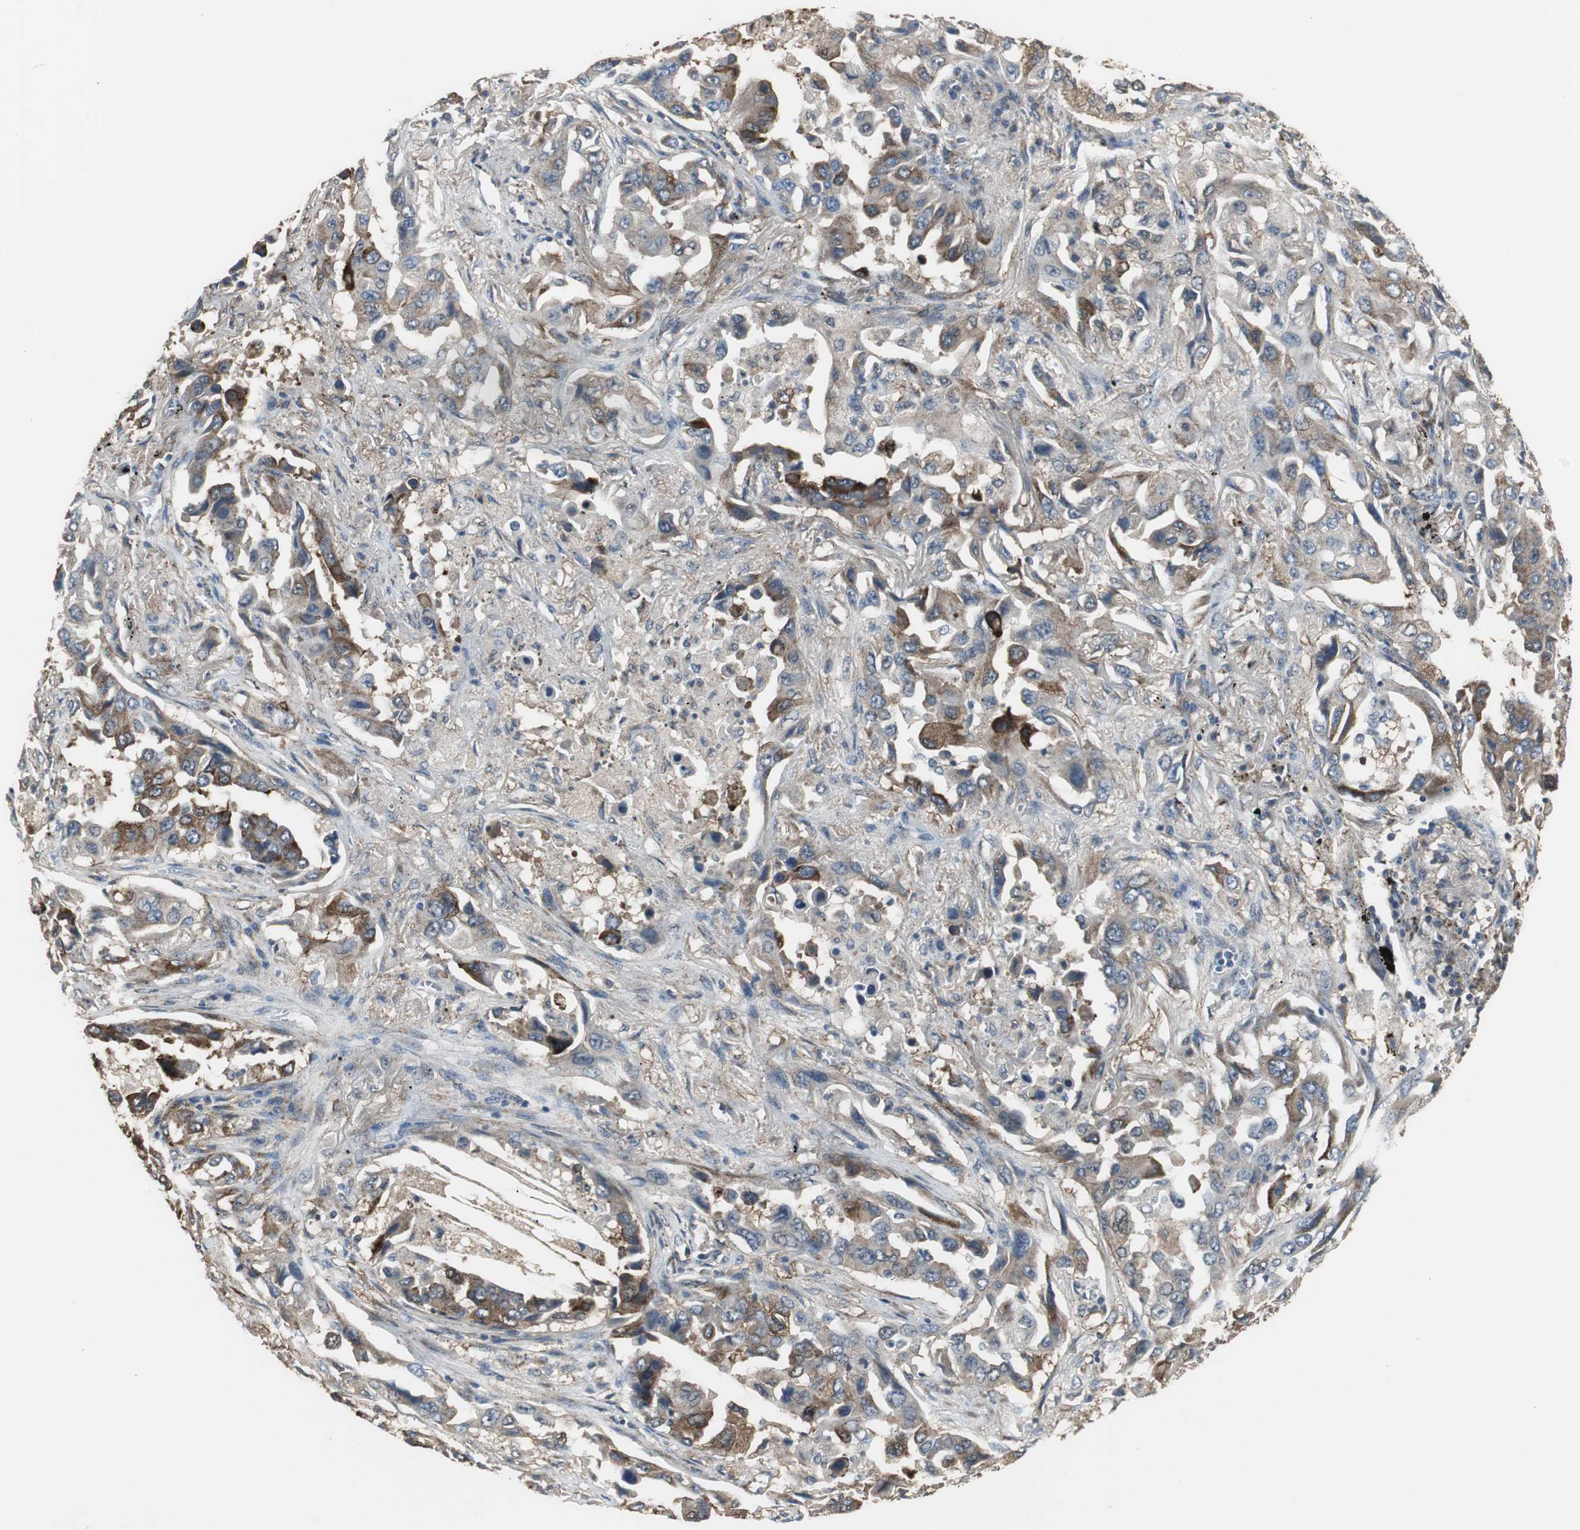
{"staining": {"intensity": "moderate", "quantity": ">75%", "location": "cytoplasmic/membranous"}, "tissue": "lung cancer", "cell_type": "Tumor cells", "image_type": "cancer", "snomed": [{"axis": "morphology", "description": "Adenocarcinoma, NOS"}, {"axis": "topography", "description": "Lung"}], "caption": "Immunohistochemical staining of lung adenocarcinoma demonstrates medium levels of moderate cytoplasmic/membranous protein staining in approximately >75% of tumor cells.", "gene": "JTB", "patient": {"sex": "female", "age": 65}}